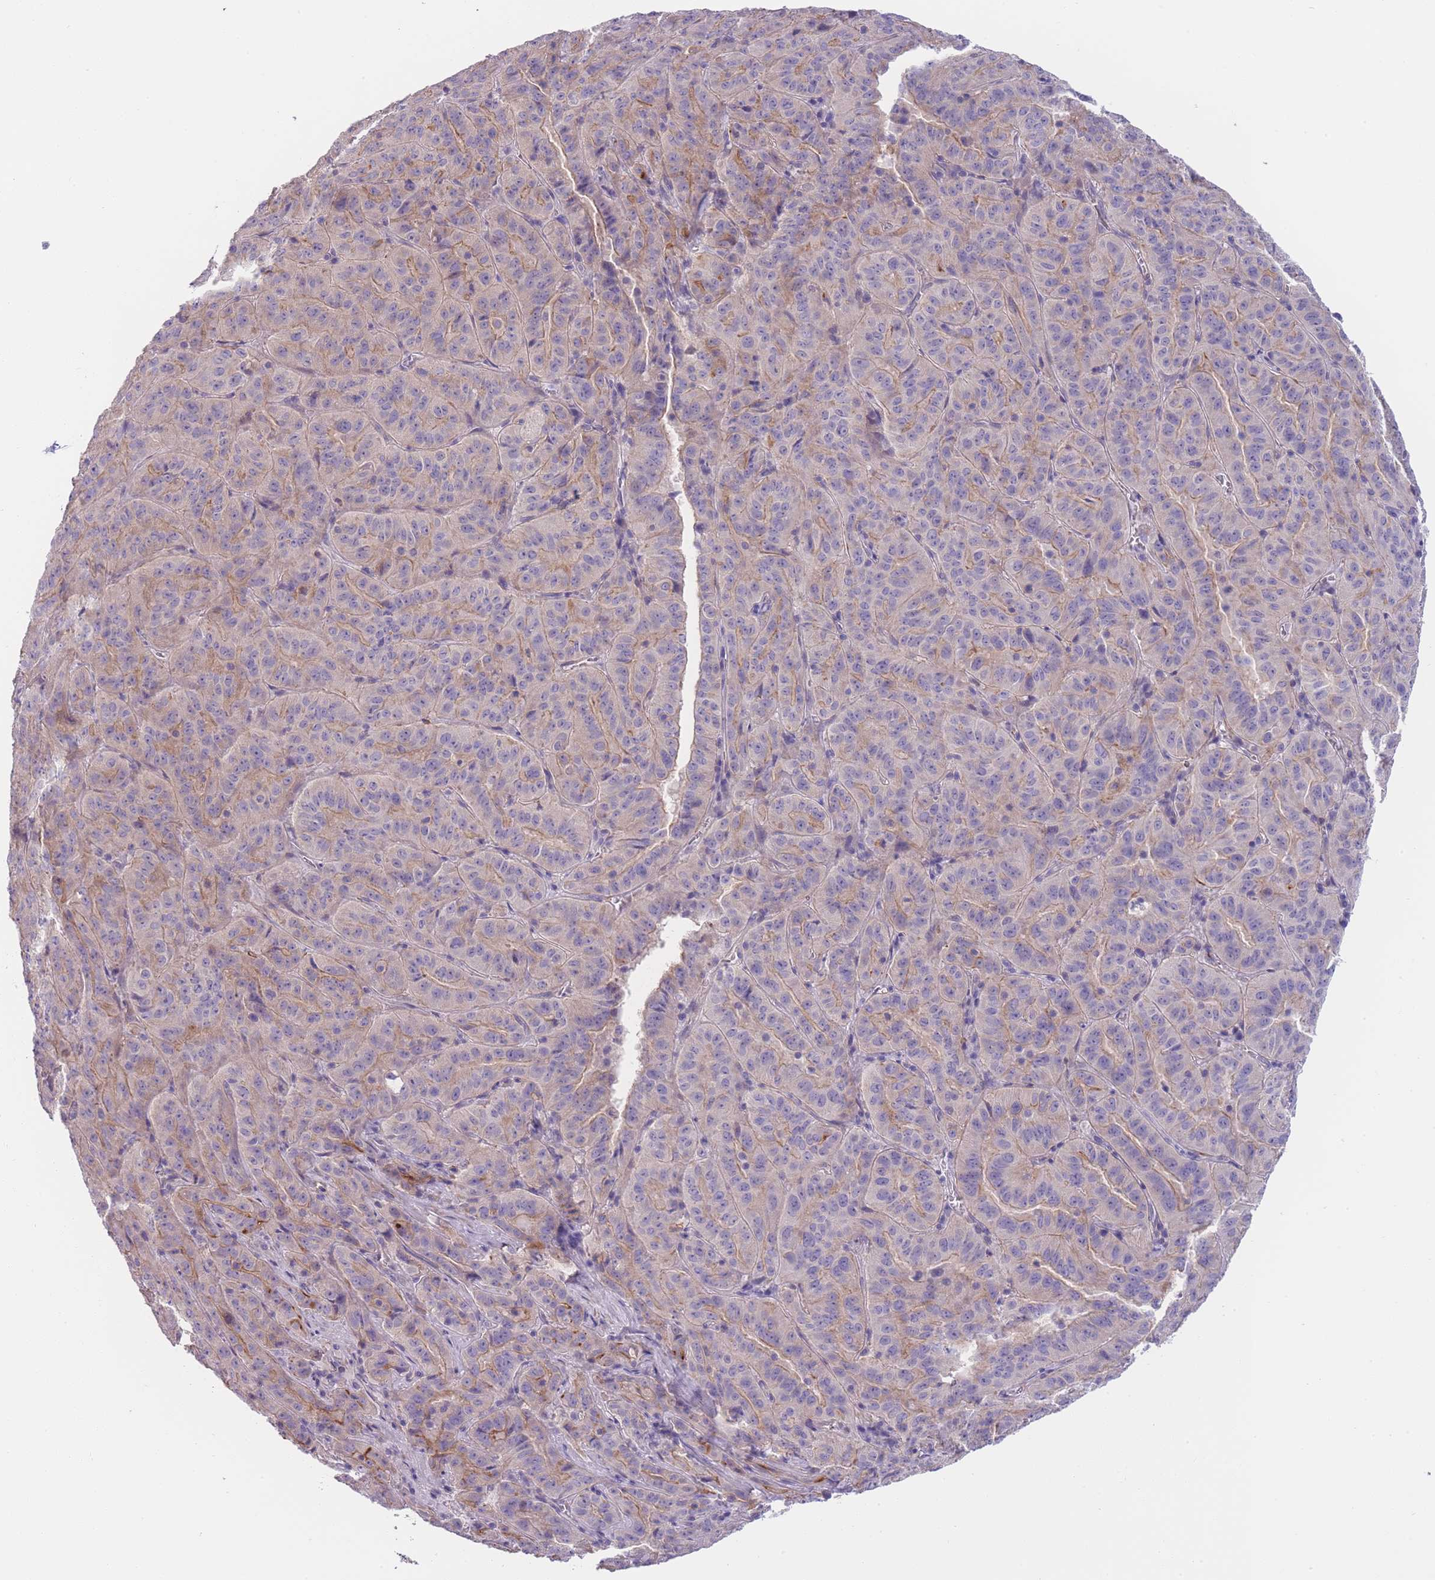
{"staining": {"intensity": "weak", "quantity": "<25%", "location": "cytoplasmic/membranous"}, "tissue": "pancreatic cancer", "cell_type": "Tumor cells", "image_type": "cancer", "snomed": [{"axis": "morphology", "description": "Adenocarcinoma, NOS"}, {"axis": "topography", "description": "Pancreas"}], "caption": "Tumor cells show no significant protein staining in pancreatic cancer.", "gene": "FAM124A", "patient": {"sex": "male", "age": 63}}